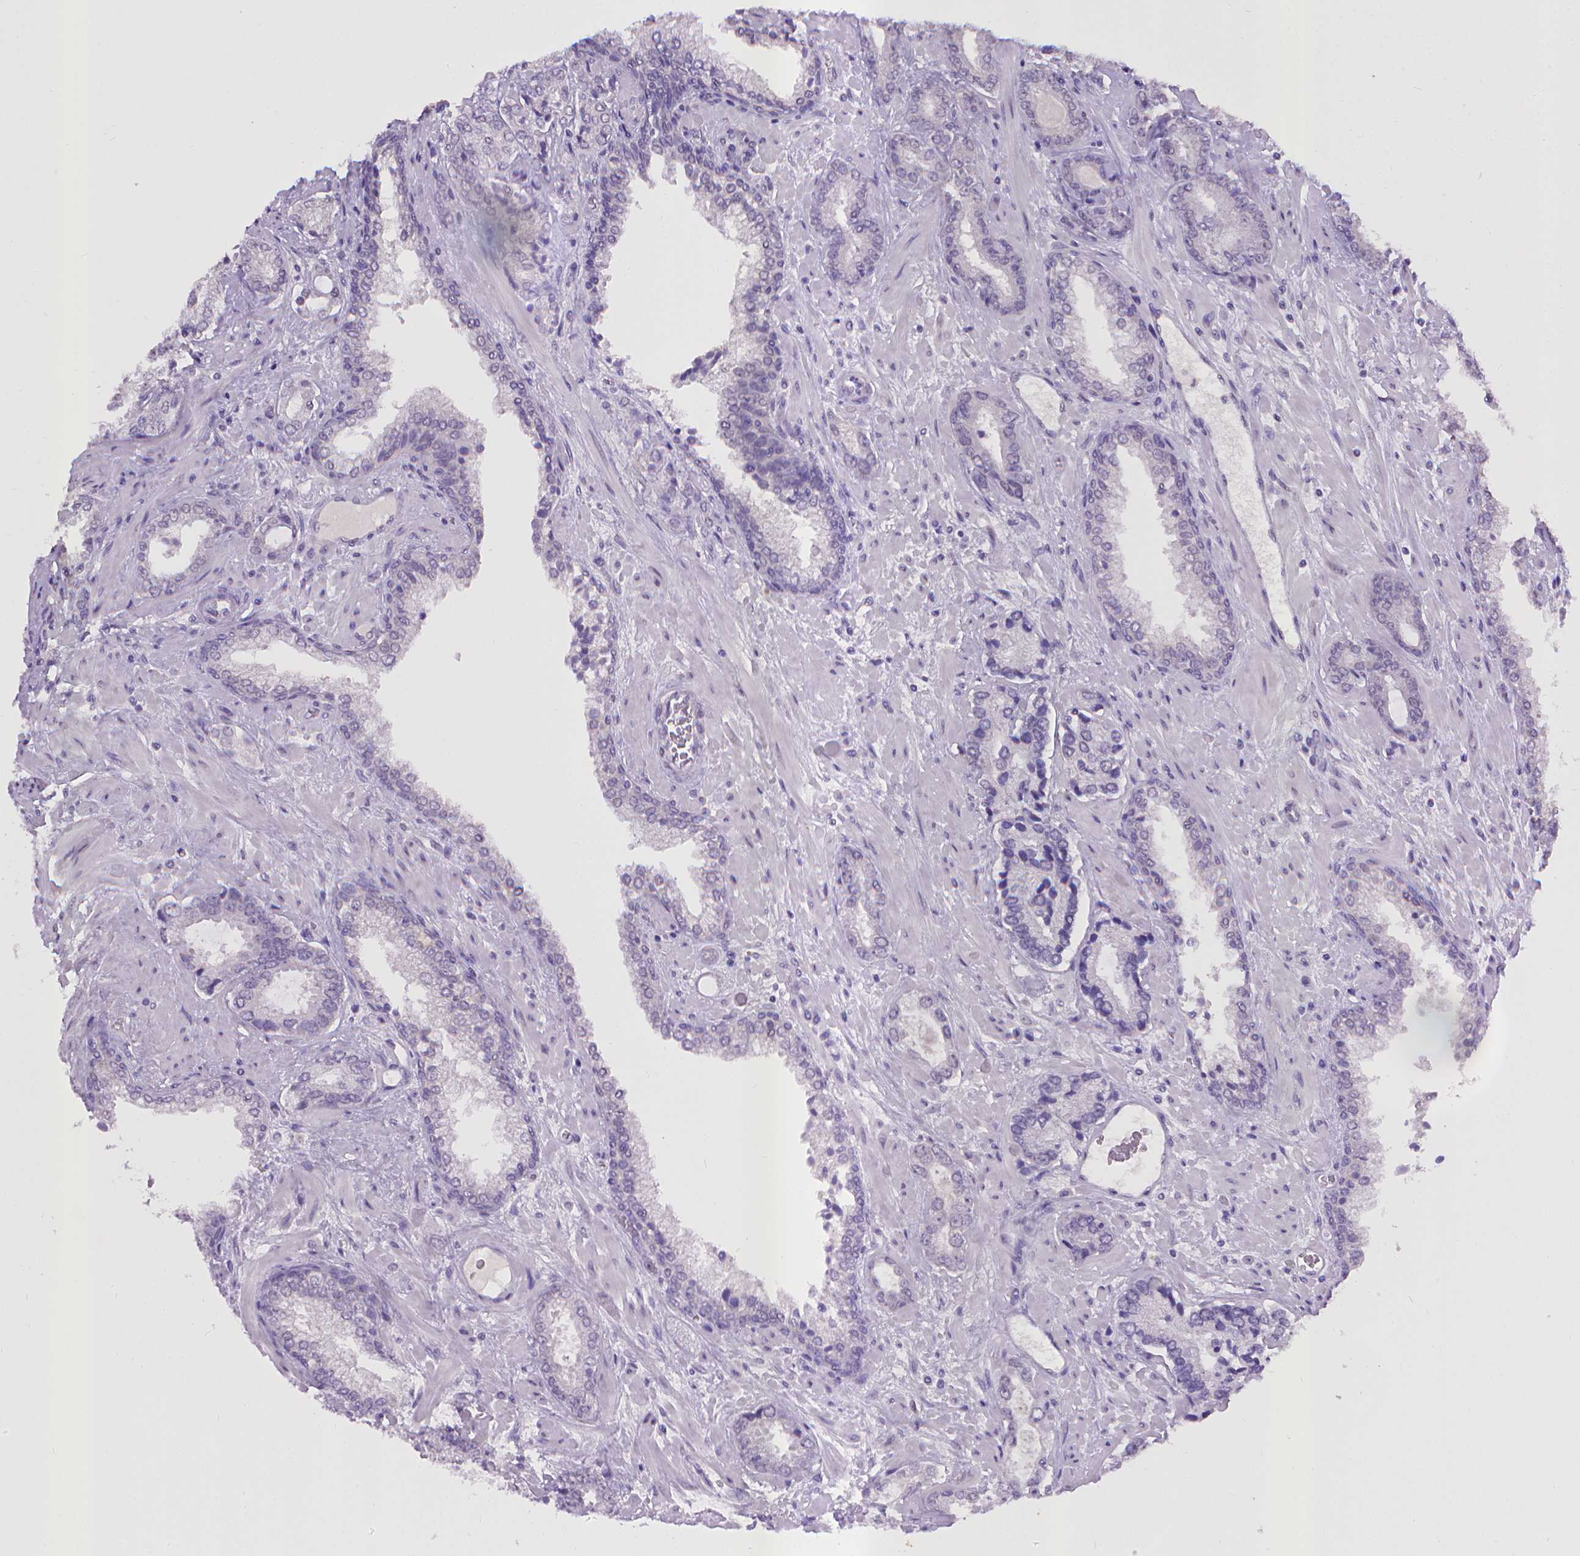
{"staining": {"intensity": "negative", "quantity": "none", "location": "none"}, "tissue": "prostate cancer", "cell_type": "Tumor cells", "image_type": "cancer", "snomed": [{"axis": "morphology", "description": "Adenocarcinoma, Low grade"}, {"axis": "topography", "description": "Prostate"}], "caption": "This is an immunohistochemistry image of prostate cancer (low-grade adenocarcinoma). There is no expression in tumor cells.", "gene": "KMO", "patient": {"sex": "male", "age": 61}}